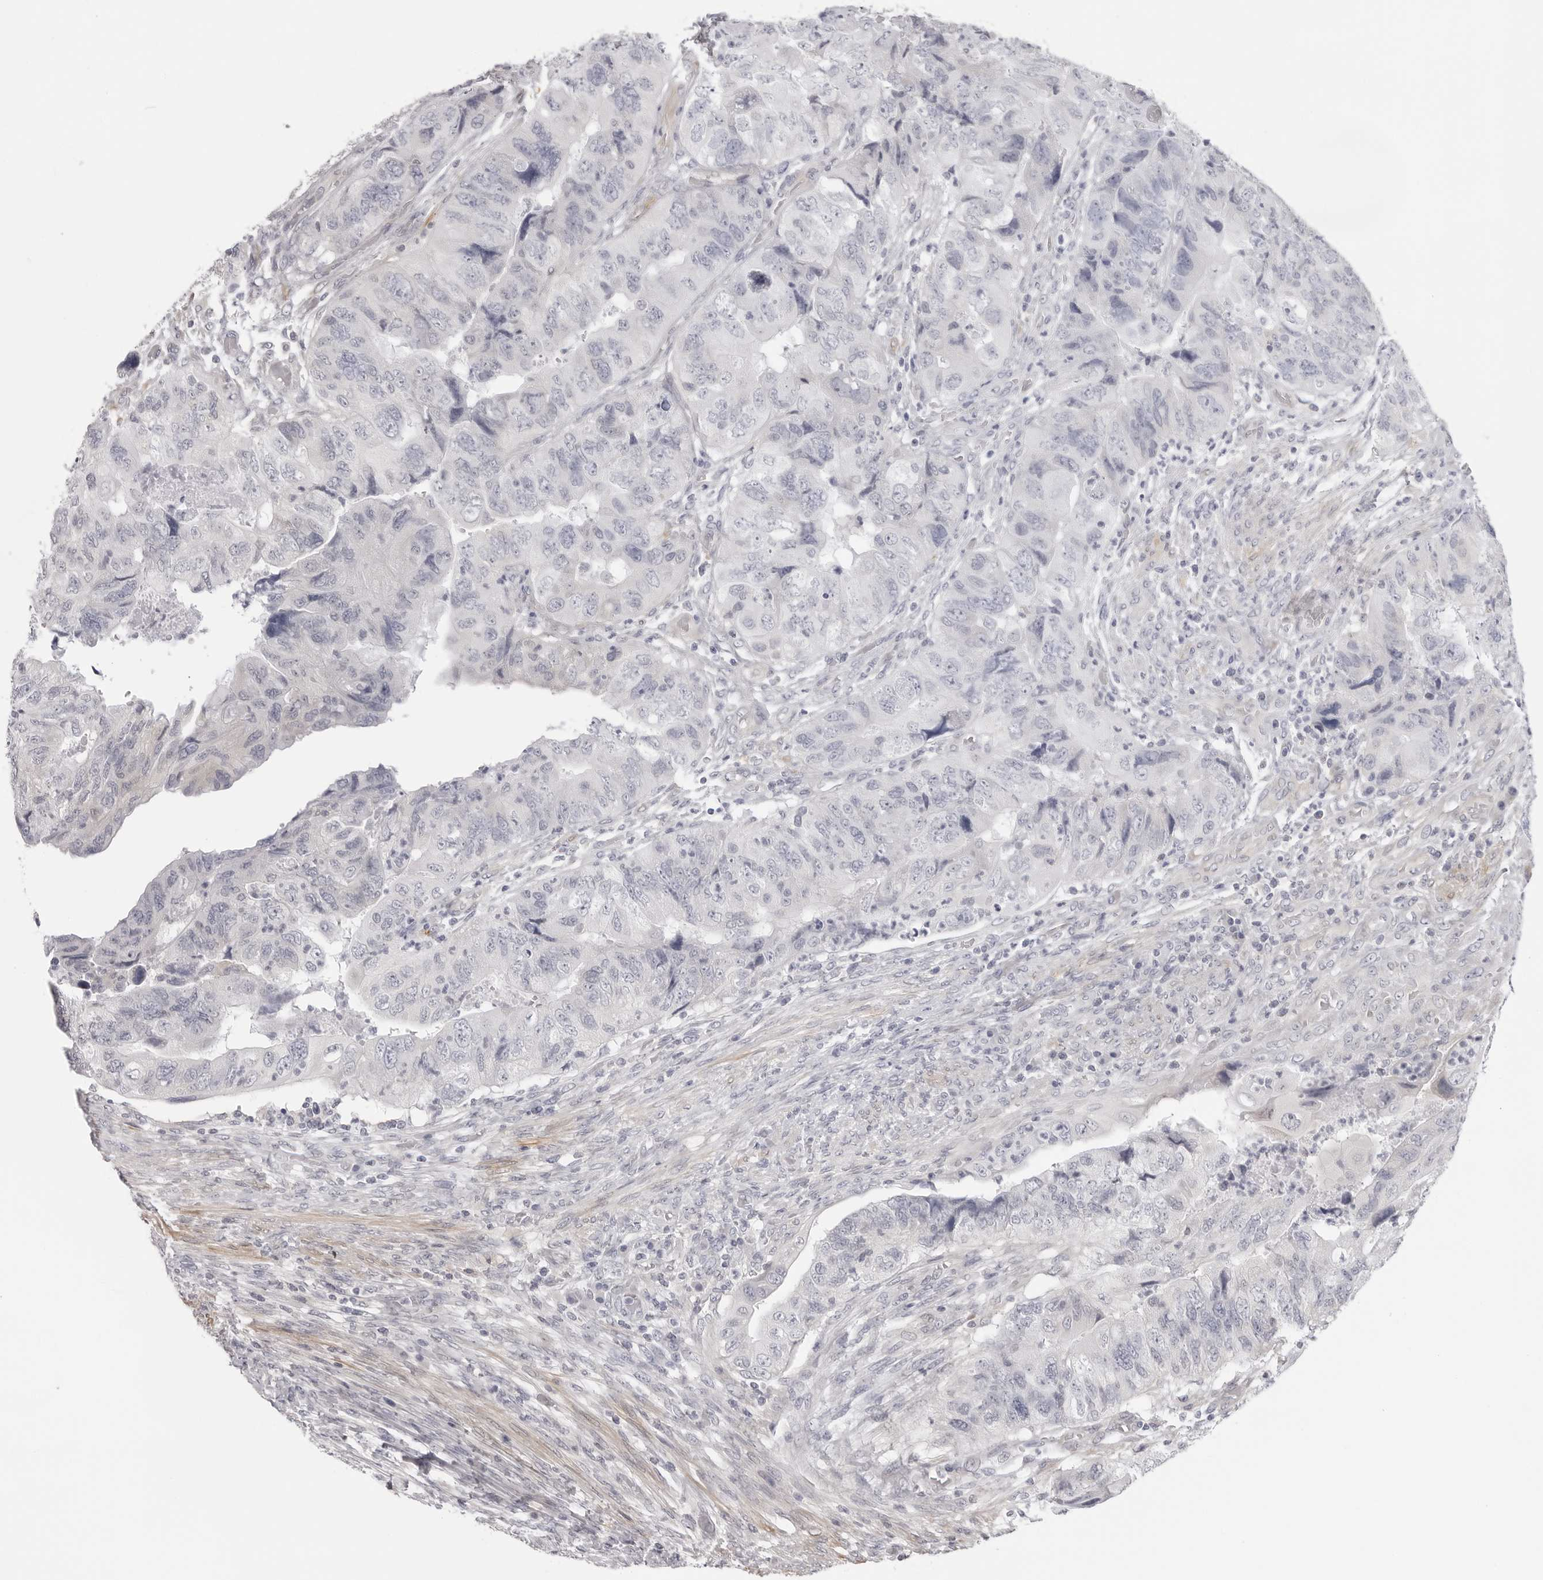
{"staining": {"intensity": "negative", "quantity": "none", "location": "none"}, "tissue": "colorectal cancer", "cell_type": "Tumor cells", "image_type": "cancer", "snomed": [{"axis": "morphology", "description": "Adenocarcinoma, NOS"}, {"axis": "topography", "description": "Rectum"}], "caption": "Histopathology image shows no protein positivity in tumor cells of colorectal adenocarcinoma tissue.", "gene": "SRGAP2", "patient": {"sex": "male", "age": 63}}